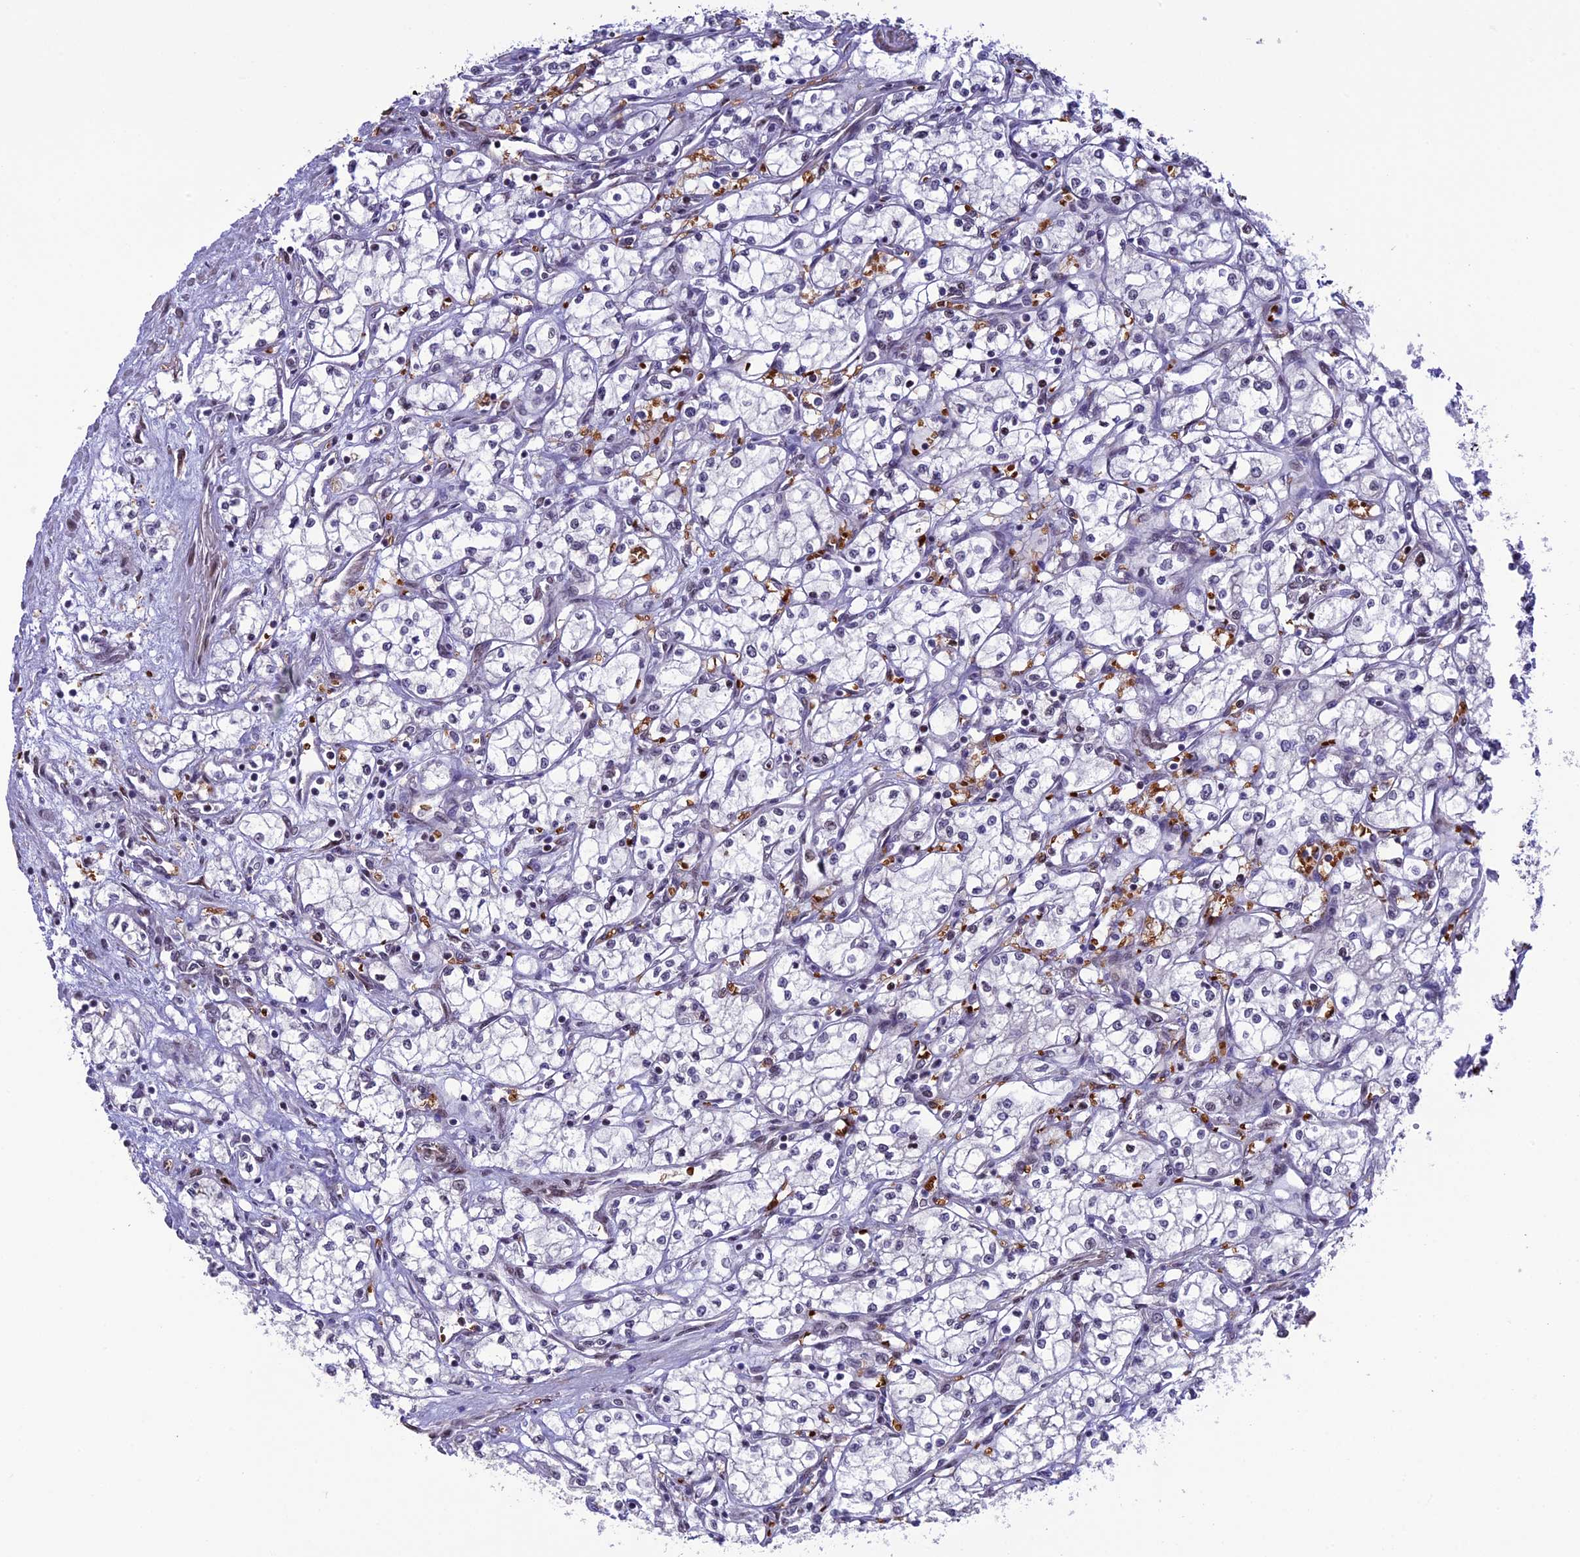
{"staining": {"intensity": "negative", "quantity": "none", "location": "none"}, "tissue": "renal cancer", "cell_type": "Tumor cells", "image_type": "cancer", "snomed": [{"axis": "morphology", "description": "Adenocarcinoma, NOS"}, {"axis": "topography", "description": "Kidney"}], "caption": "This image is of renal cancer (adenocarcinoma) stained with immunohistochemistry (IHC) to label a protein in brown with the nuclei are counter-stained blue. There is no expression in tumor cells. (DAB (3,3'-diaminobenzidine) immunohistochemistry (IHC) visualized using brightfield microscopy, high magnification).", "gene": "MPHOSPH8", "patient": {"sex": "male", "age": 59}}